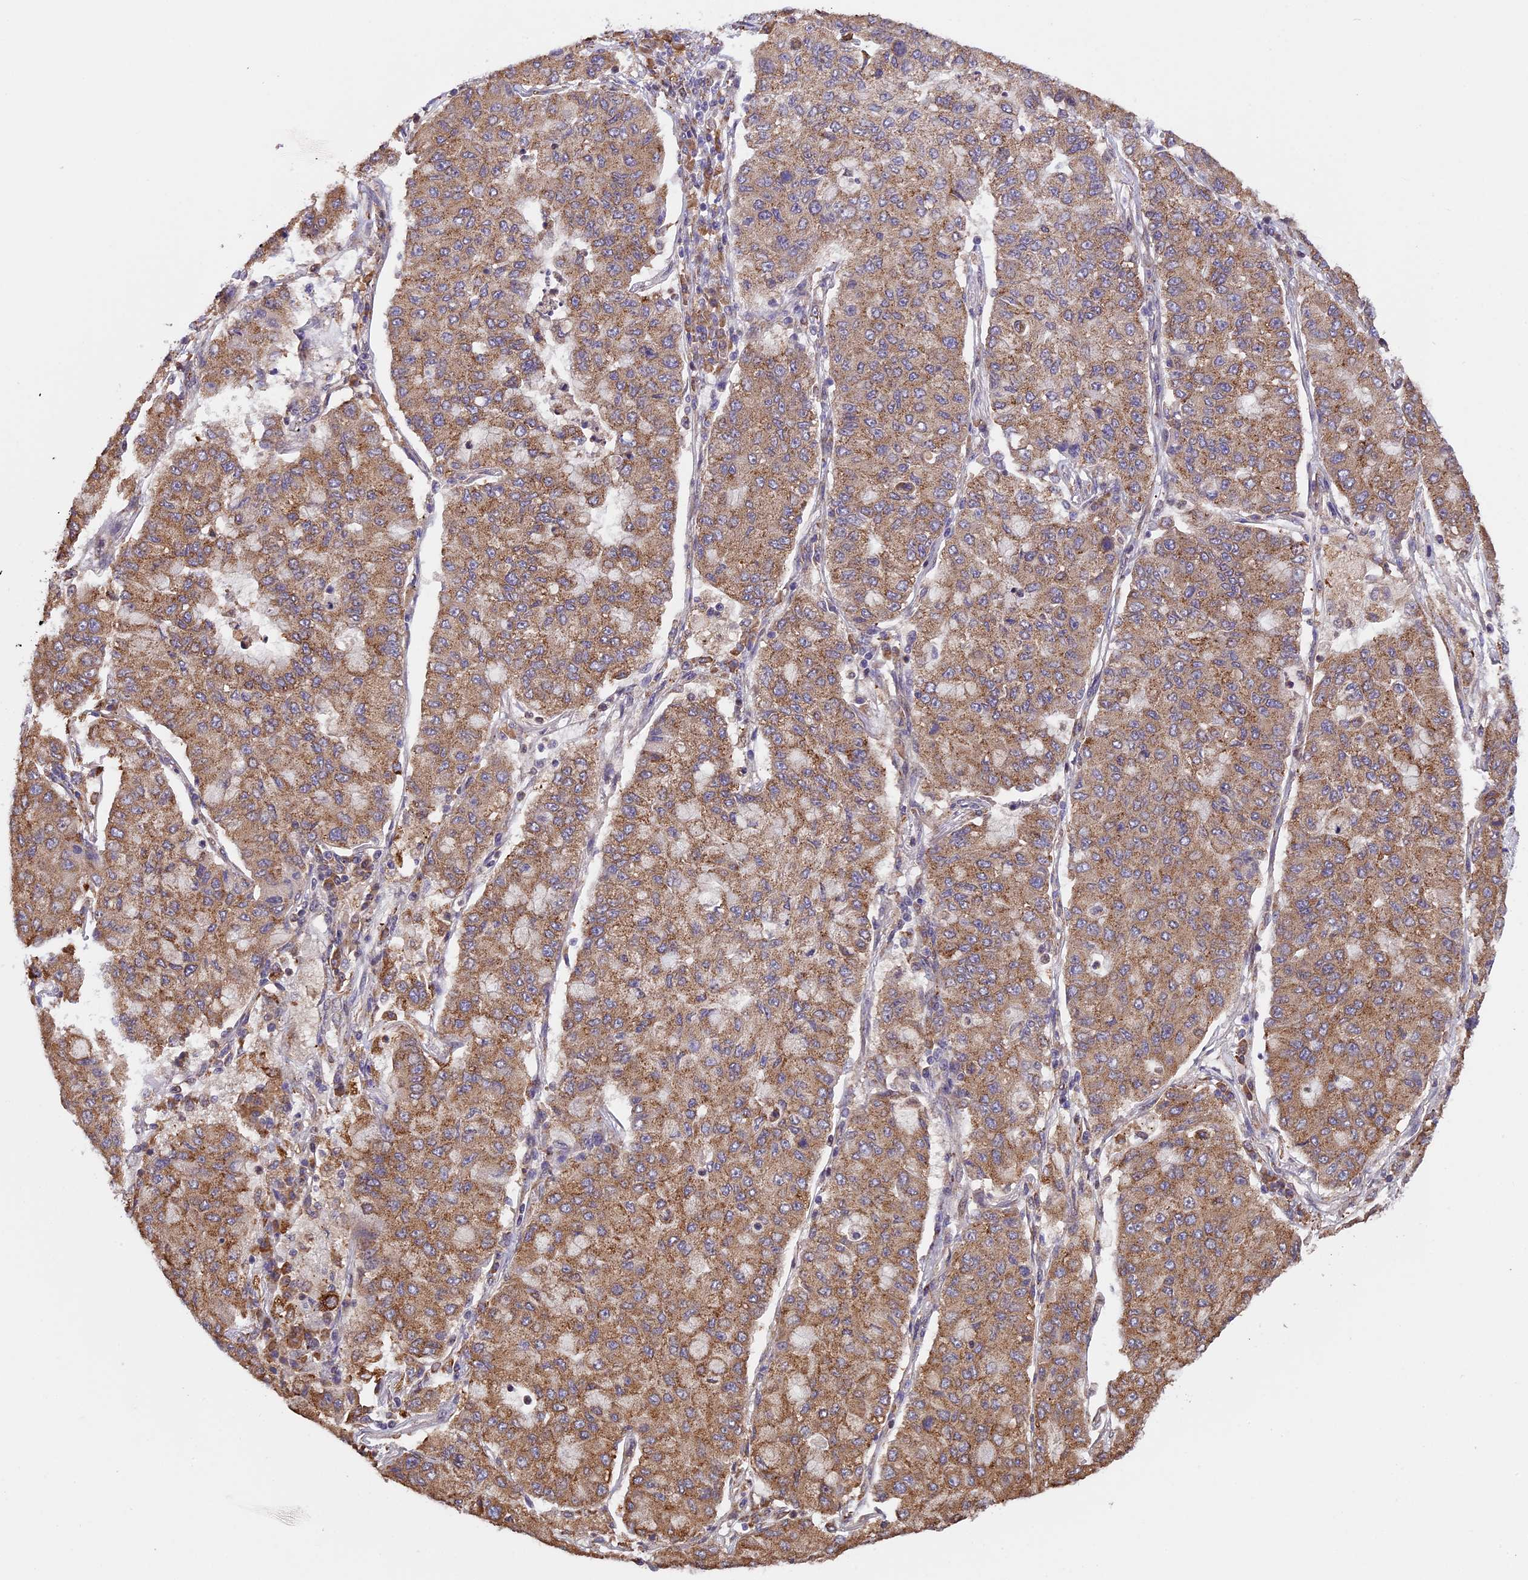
{"staining": {"intensity": "moderate", "quantity": ">75%", "location": "cytoplasmic/membranous"}, "tissue": "lung cancer", "cell_type": "Tumor cells", "image_type": "cancer", "snomed": [{"axis": "morphology", "description": "Squamous cell carcinoma, NOS"}, {"axis": "topography", "description": "Lung"}], "caption": "This micrograph displays IHC staining of squamous cell carcinoma (lung), with medium moderate cytoplasmic/membranous positivity in approximately >75% of tumor cells.", "gene": "DMRTA2", "patient": {"sex": "male", "age": 74}}